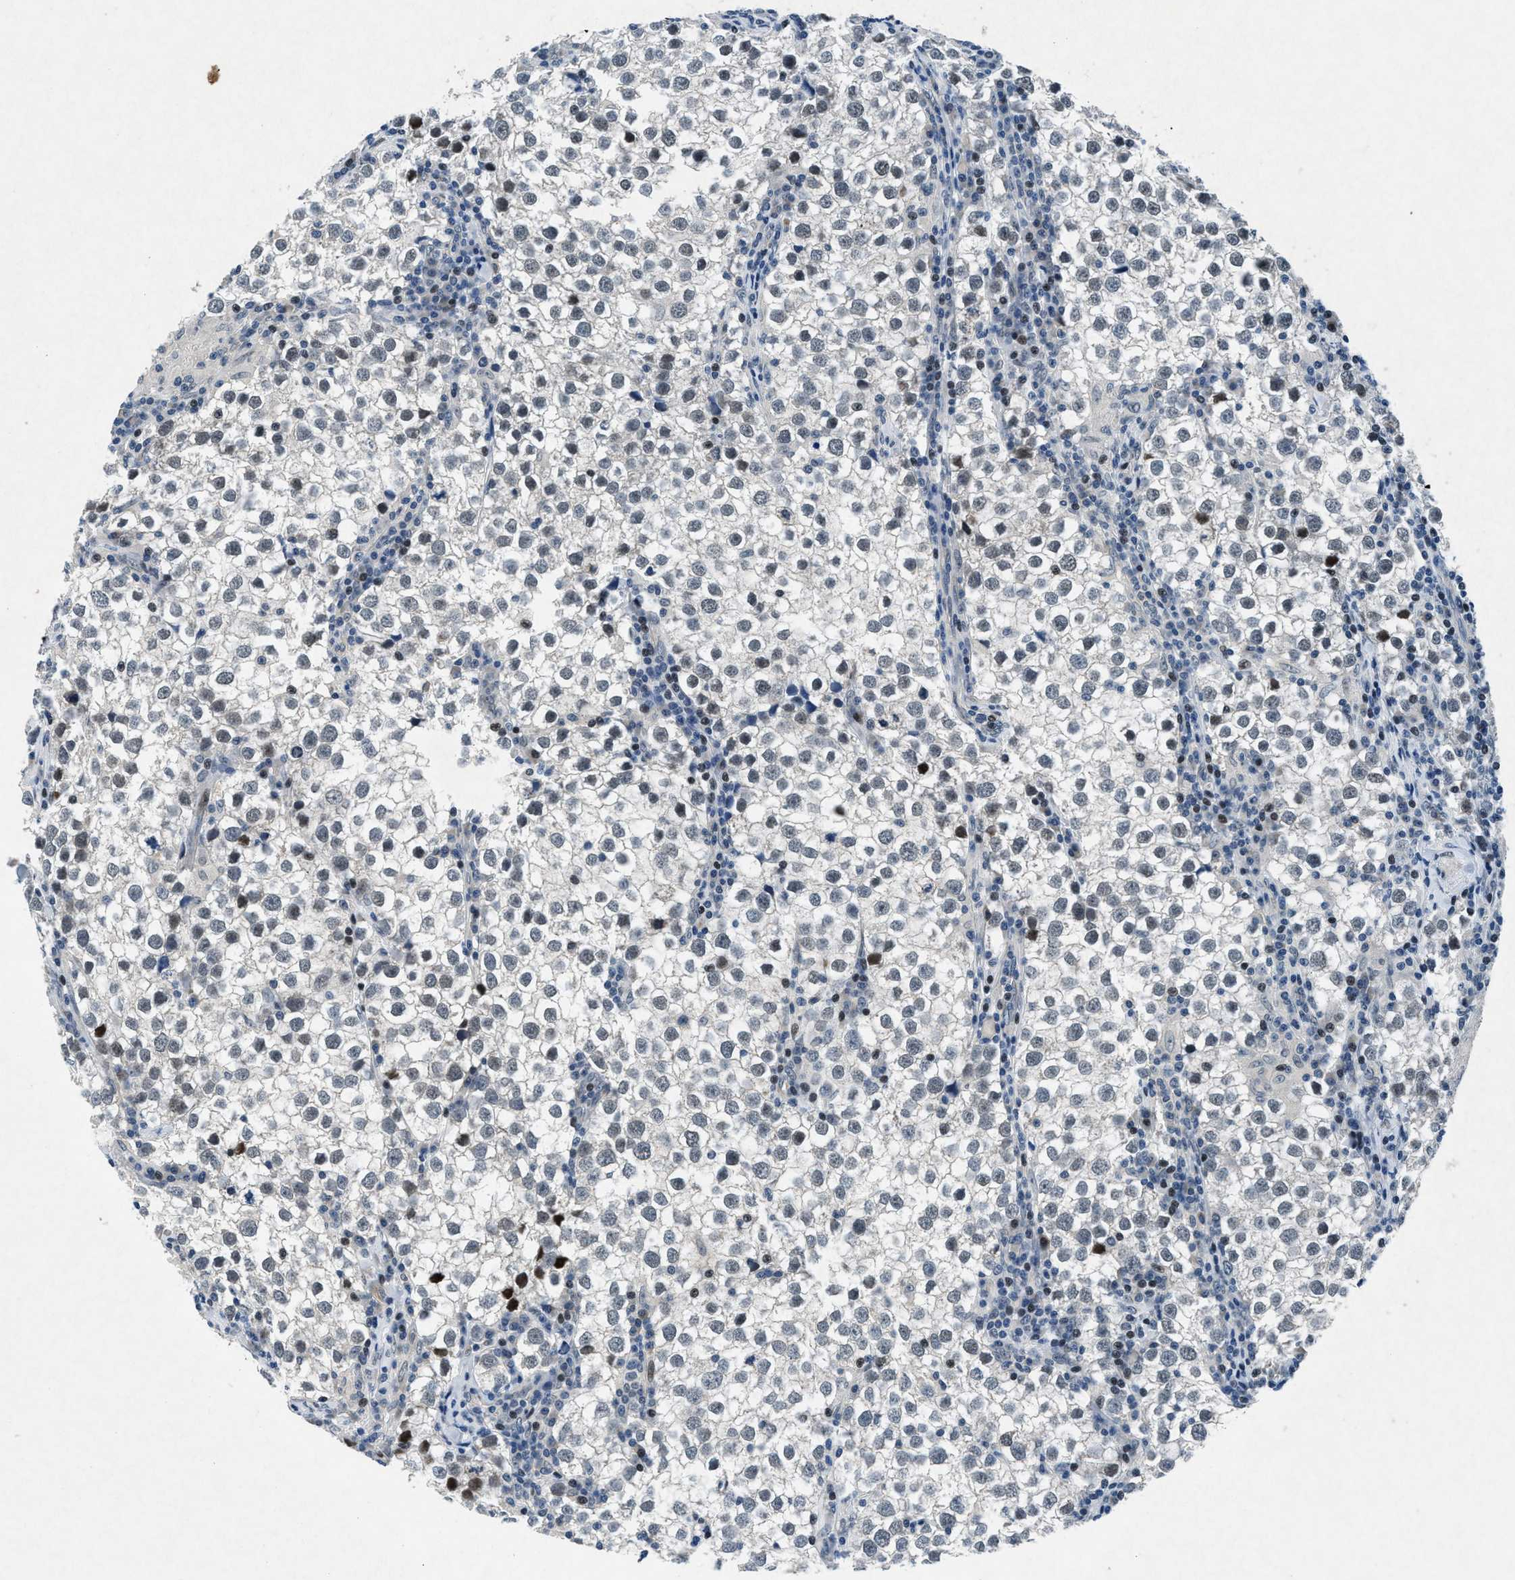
{"staining": {"intensity": "negative", "quantity": "none", "location": "none"}, "tissue": "testis cancer", "cell_type": "Tumor cells", "image_type": "cancer", "snomed": [{"axis": "morphology", "description": "Seminoma, NOS"}, {"axis": "morphology", "description": "Carcinoma, Embryonal, NOS"}, {"axis": "topography", "description": "Testis"}], "caption": "Immunohistochemistry of seminoma (testis) shows no expression in tumor cells.", "gene": "PHLDA1", "patient": {"sex": "male", "age": 36}}